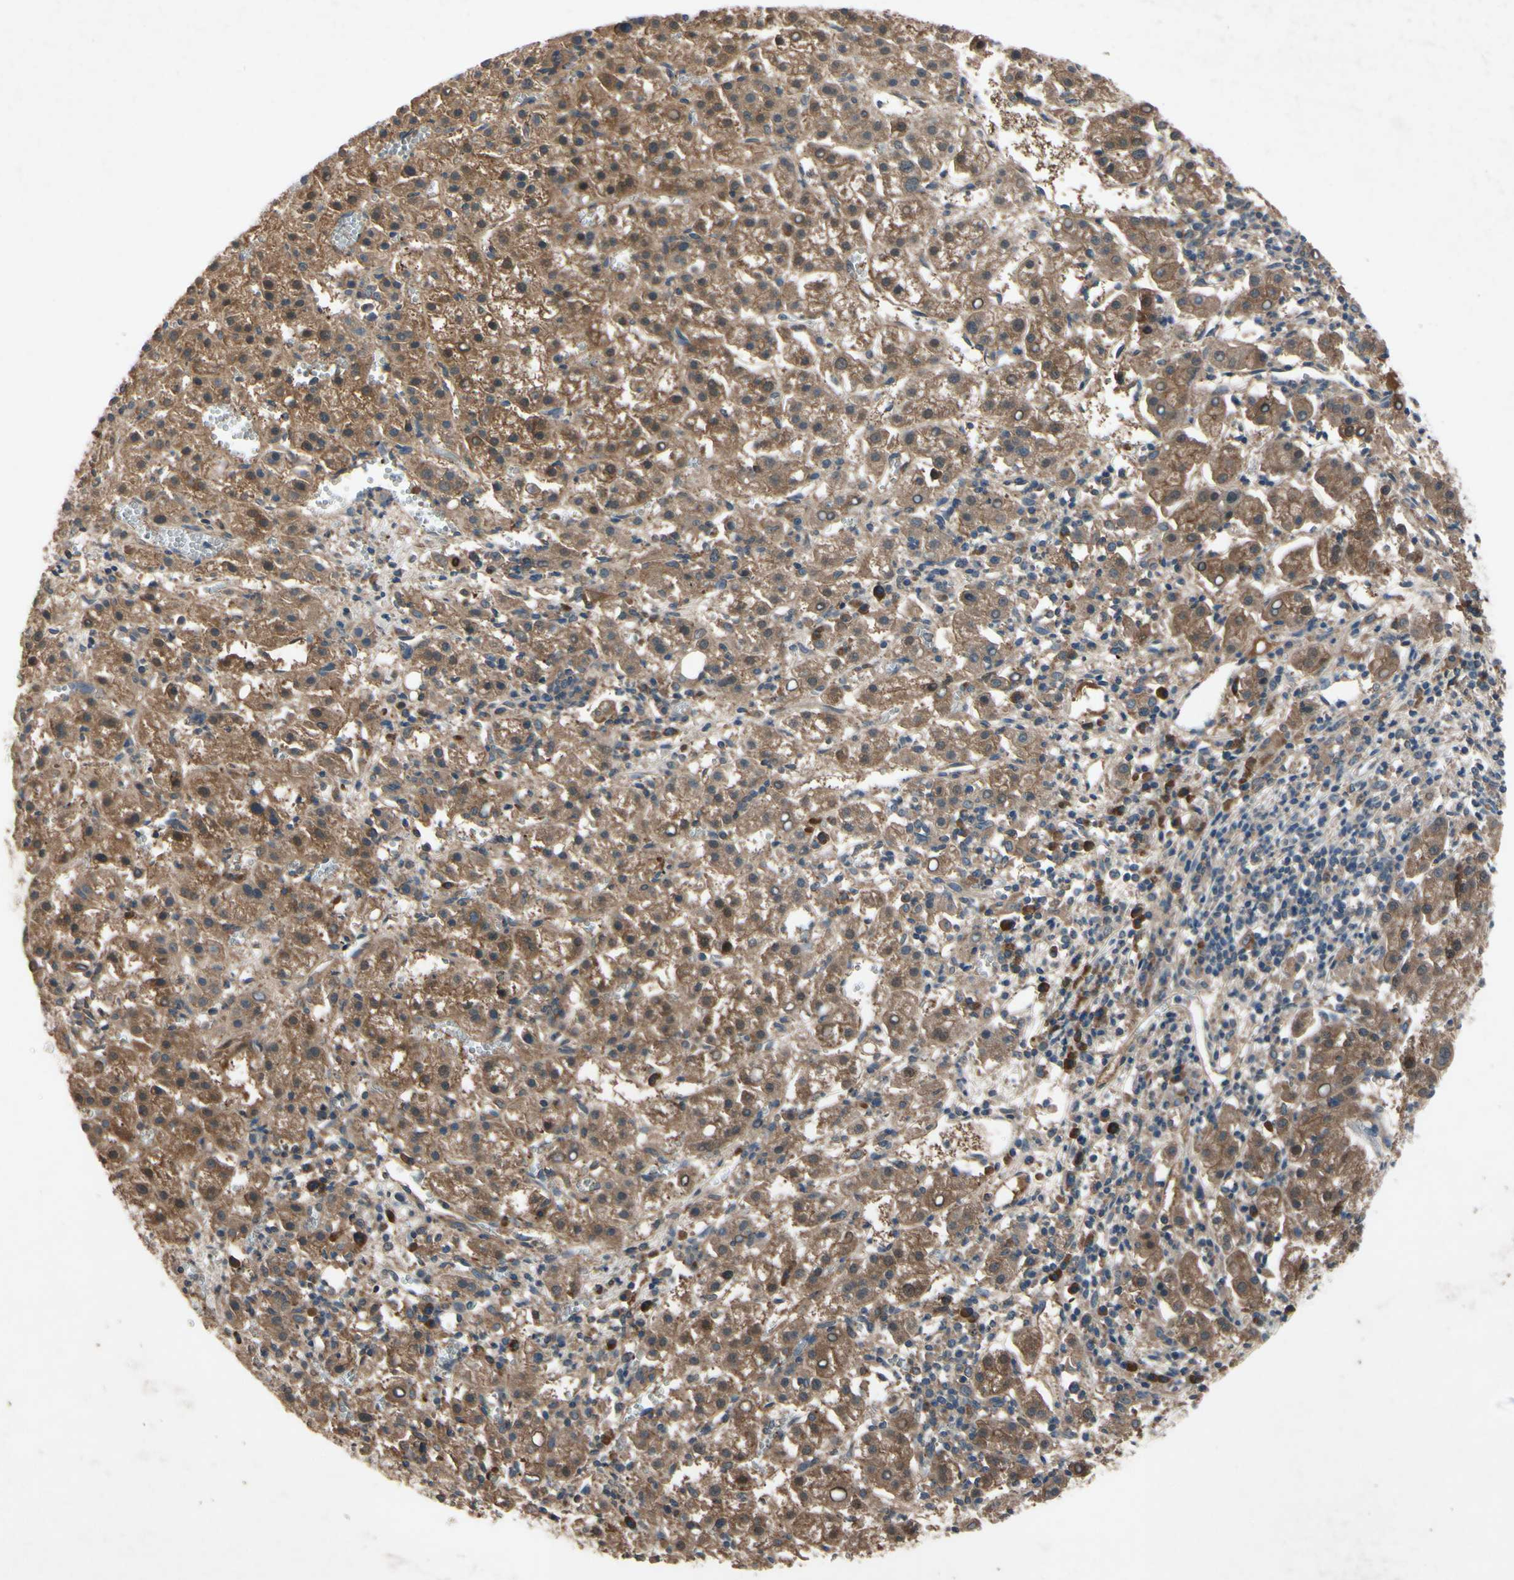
{"staining": {"intensity": "moderate", "quantity": ">75%", "location": "cytoplasmic/membranous"}, "tissue": "liver cancer", "cell_type": "Tumor cells", "image_type": "cancer", "snomed": [{"axis": "morphology", "description": "Carcinoma, Hepatocellular, NOS"}, {"axis": "topography", "description": "Liver"}], "caption": "A brown stain highlights moderate cytoplasmic/membranous positivity of a protein in human liver hepatocellular carcinoma tumor cells. (DAB (3,3'-diaminobenzidine) IHC with brightfield microscopy, high magnification).", "gene": "IL1RL1", "patient": {"sex": "female", "age": 58}}